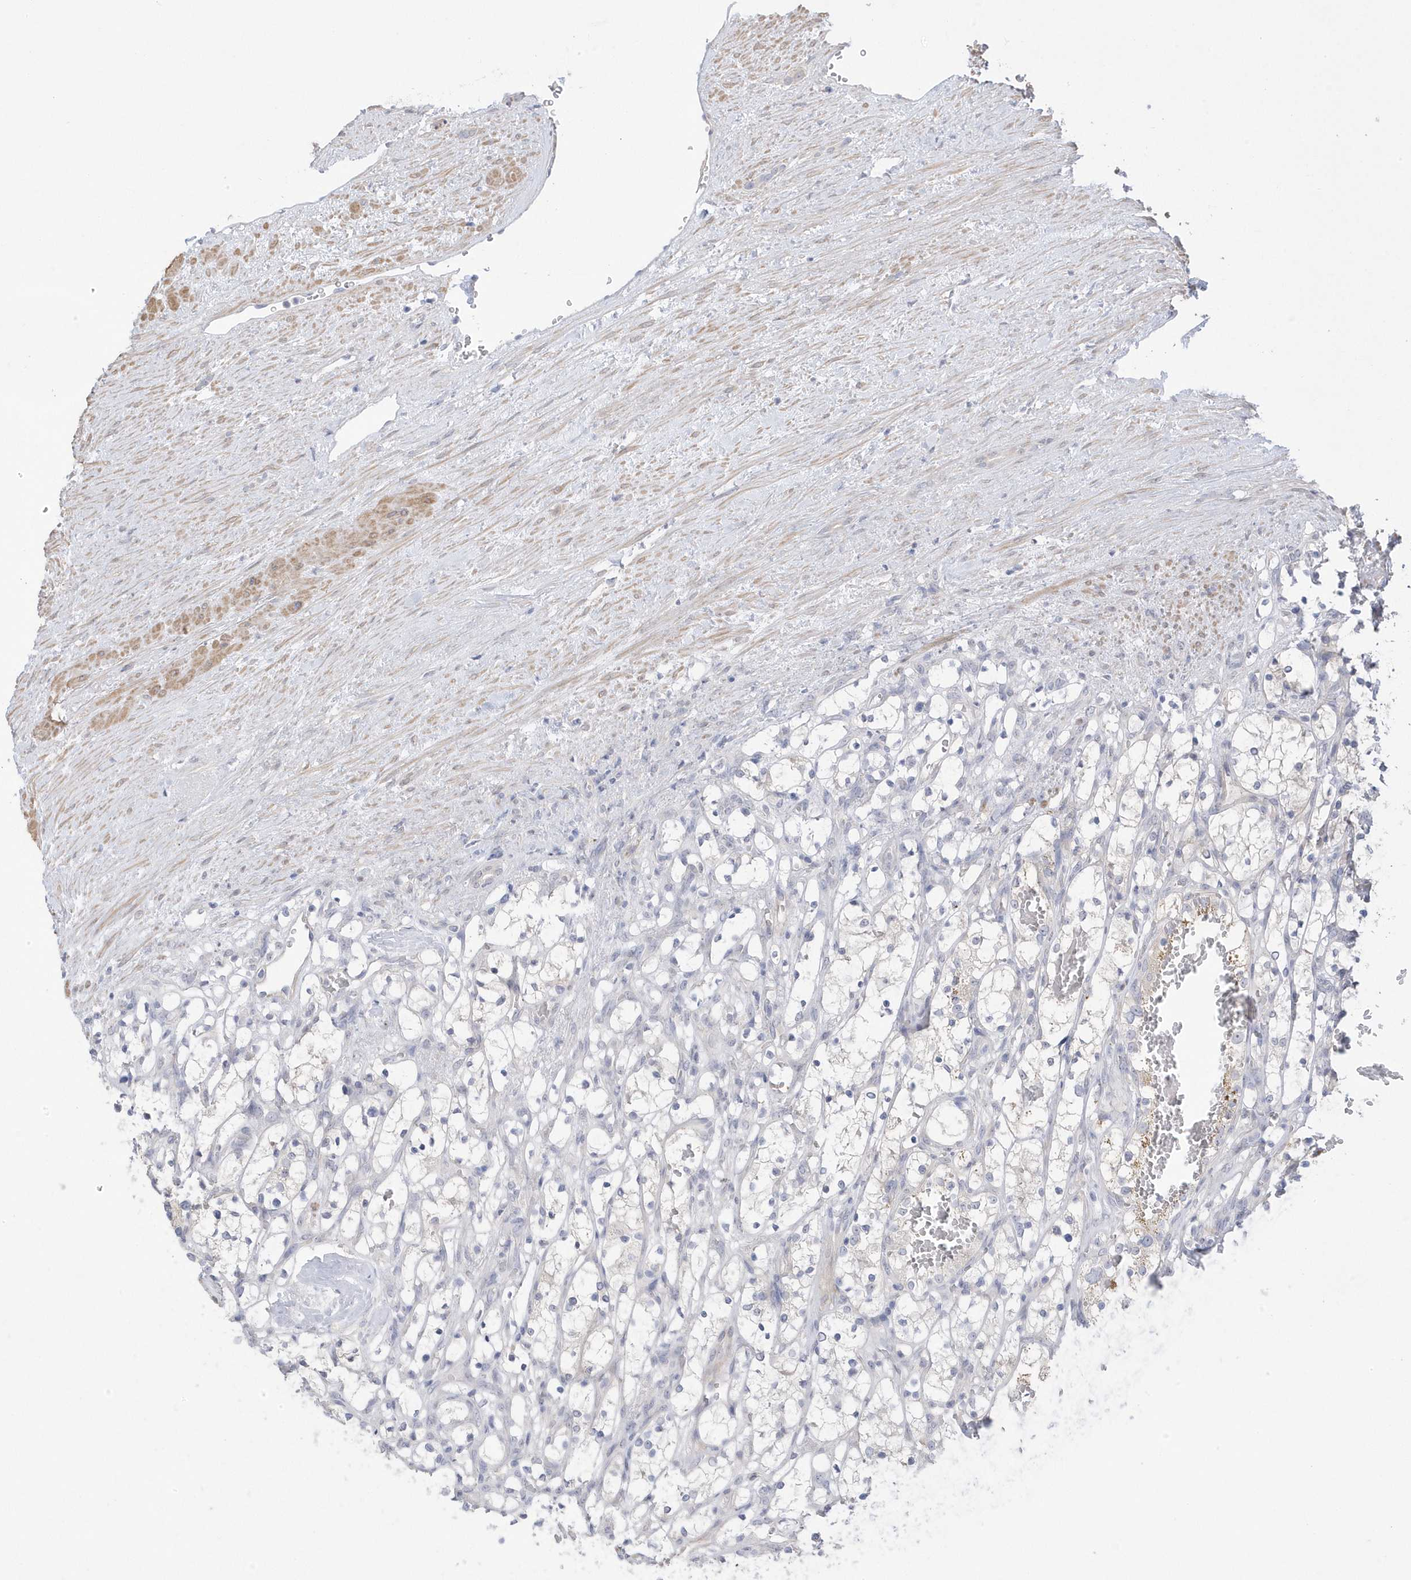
{"staining": {"intensity": "negative", "quantity": "none", "location": "none"}, "tissue": "renal cancer", "cell_type": "Tumor cells", "image_type": "cancer", "snomed": [{"axis": "morphology", "description": "Adenocarcinoma, NOS"}, {"axis": "topography", "description": "Kidney"}], "caption": "Immunohistochemical staining of renal adenocarcinoma reveals no significant positivity in tumor cells.", "gene": "GTPBP6", "patient": {"sex": "female", "age": 69}}